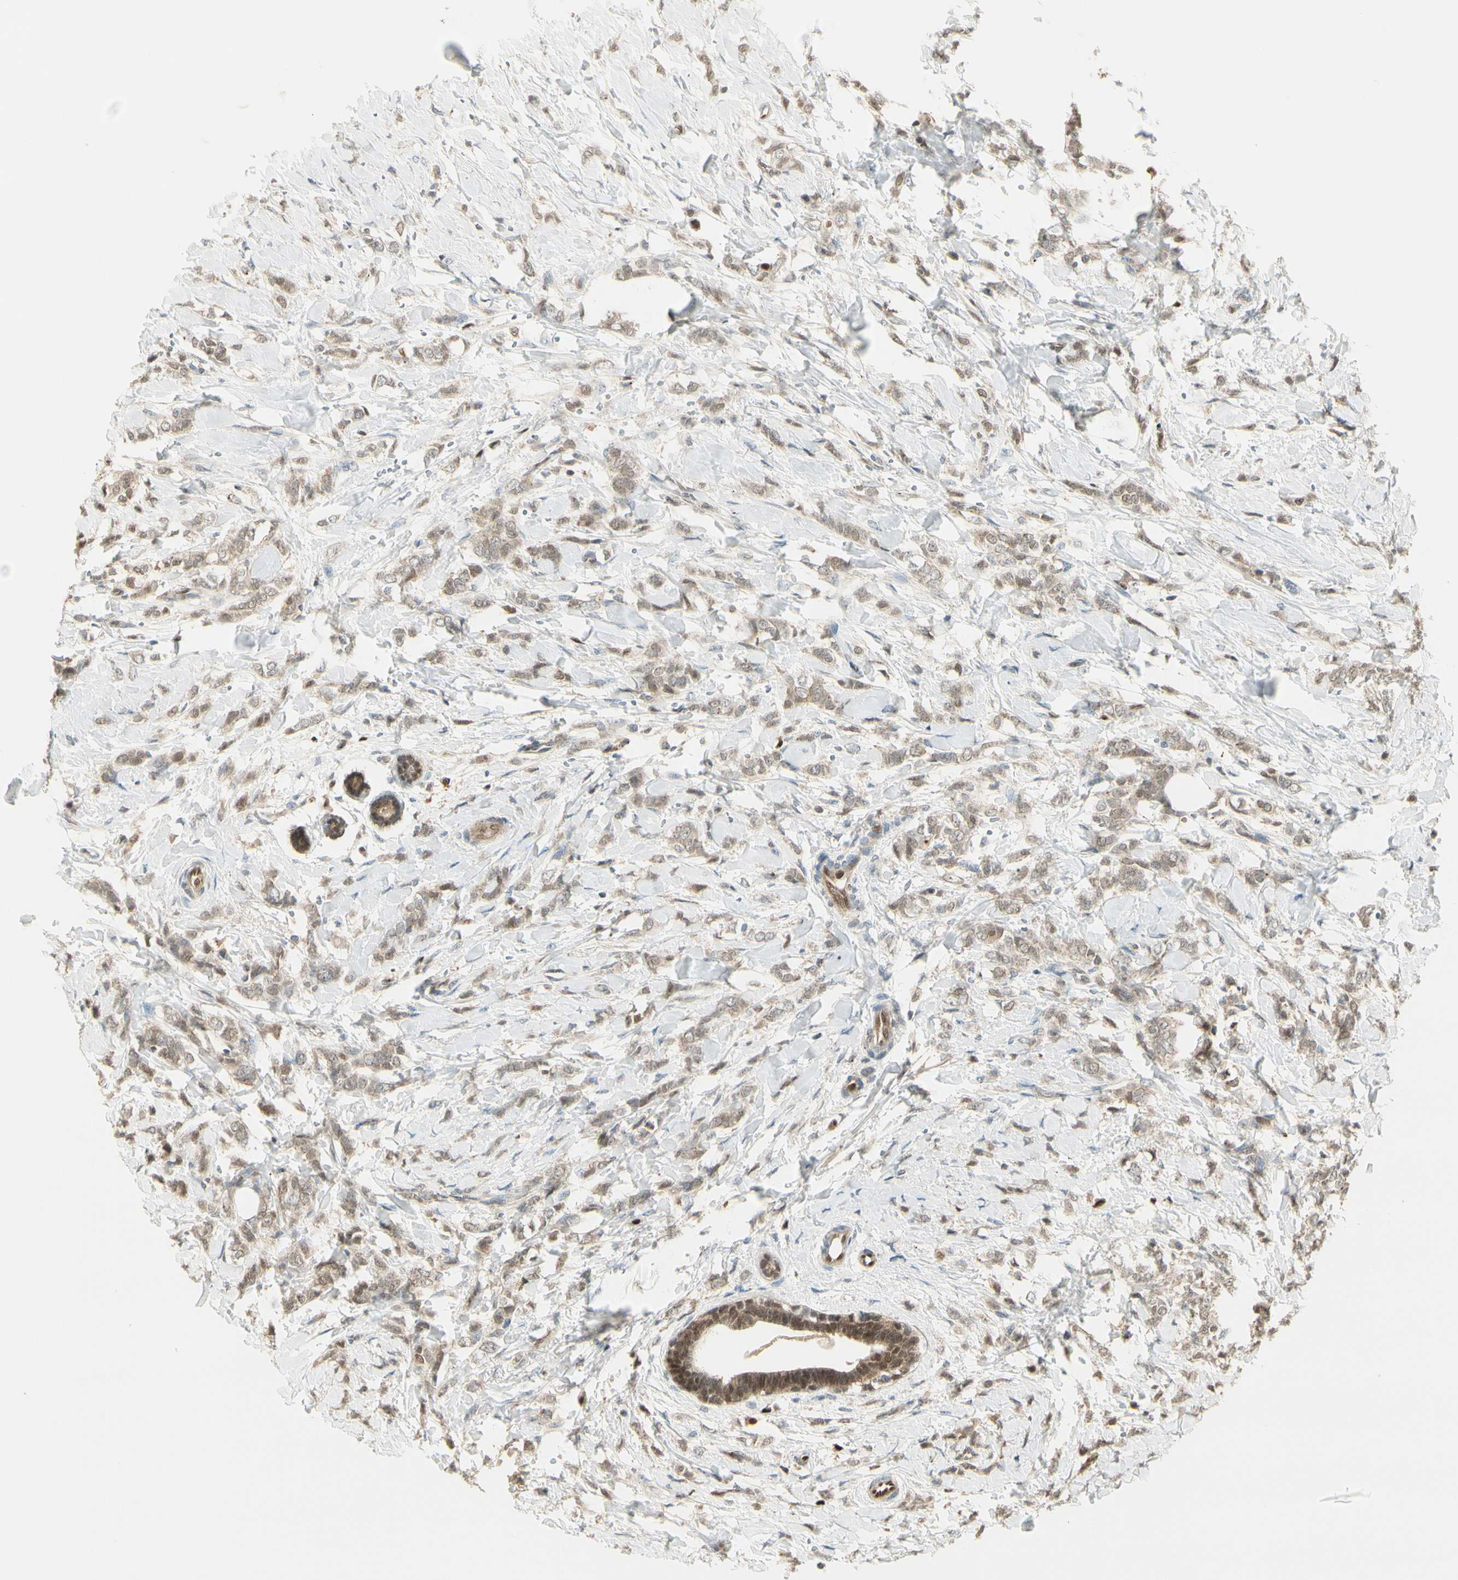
{"staining": {"intensity": "moderate", "quantity": ">75%", "location": "cytoplasmic/membranous,nuclear"}, "tissue": "breast cancer", "cell_type": "Tumor cells", "image_type": "cancer", "snomed": [{"axis": "morphology", "description": "Lobular carcinoma, in situ"}, {"axis": "morphology", "description": "Lobular carcinoma"}, {"axis": "topography", "description": "Breast"}], "caption": "Immunohistochemistry (IHC) staining of lobular carcinoma (breast), which demonstrates medium levels of moderate cytoplasmic/membranous and nuclear positivity in approximately >75% of tumor cells indicating moderate cytoplasmic/membranous and nuclear protein positivity. The staining was performed using DAB (3,3'-diaminobenzidine) (brown) for protein detection and nuclei were counterstained in hematoxylin (blue).", "gene": "LTA4H", "patient": {"sex": "female", "age": 41}}